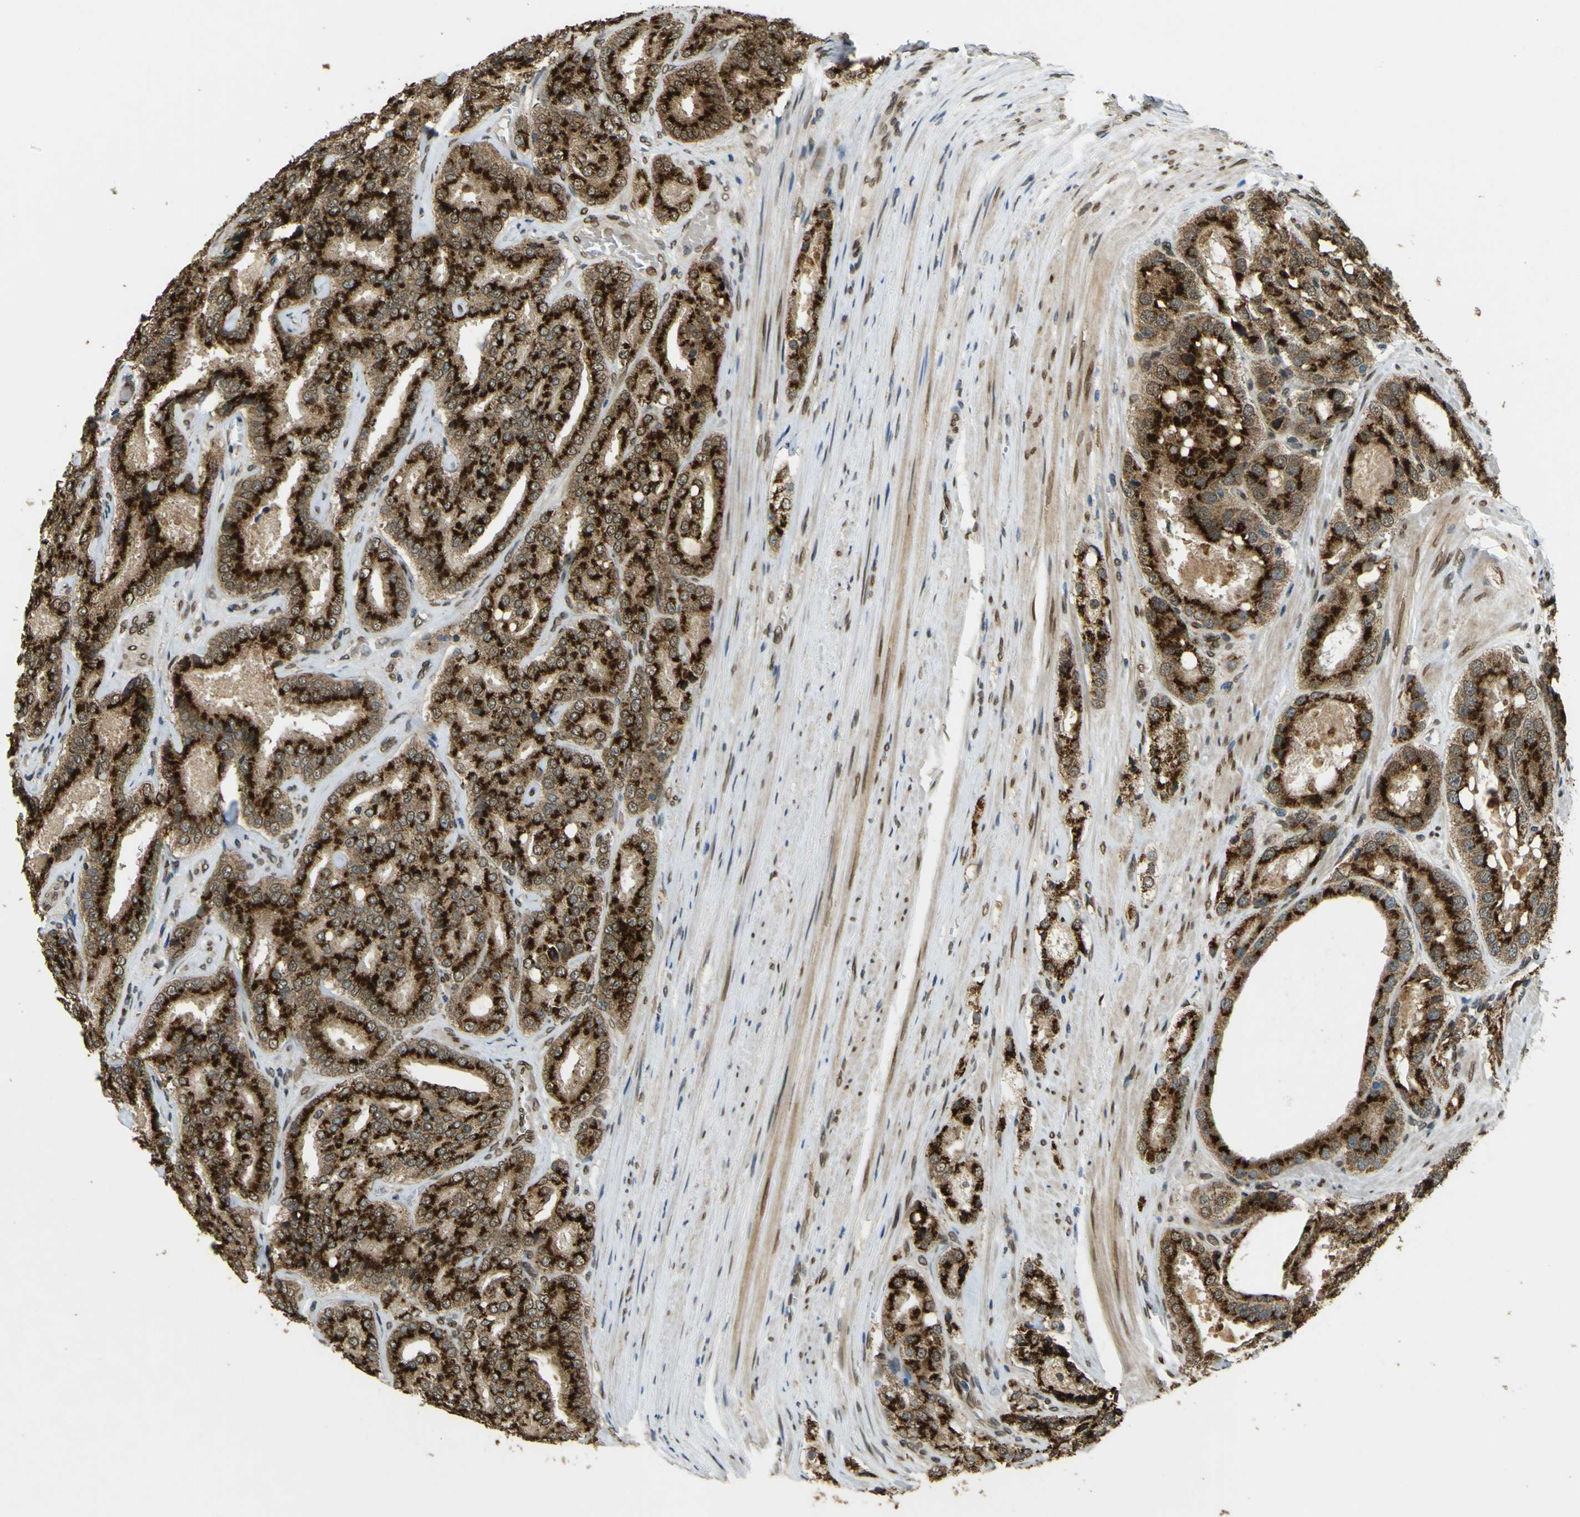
{"staining": {"intensity": "strong", "quantity": ">75%", "location": "cytoplasmic/membranous"}, "tissue": "prostate cancer", "cell_type": "Tumor cells", "image_type": "cancer", "snomed": [{"axis": "morphology", "description": "Adenocarcinoma, High grade"}, {"axis": "topography", "description": "Prostate"}], "caption": "Strong cytoplasmic/membranous protein positivity is identified in approximately >75% of tumor cells in prostate high-grade adenocarcinoma.", "gene": "GALNT1", "patient": {"sex": "male", "age": 65}}